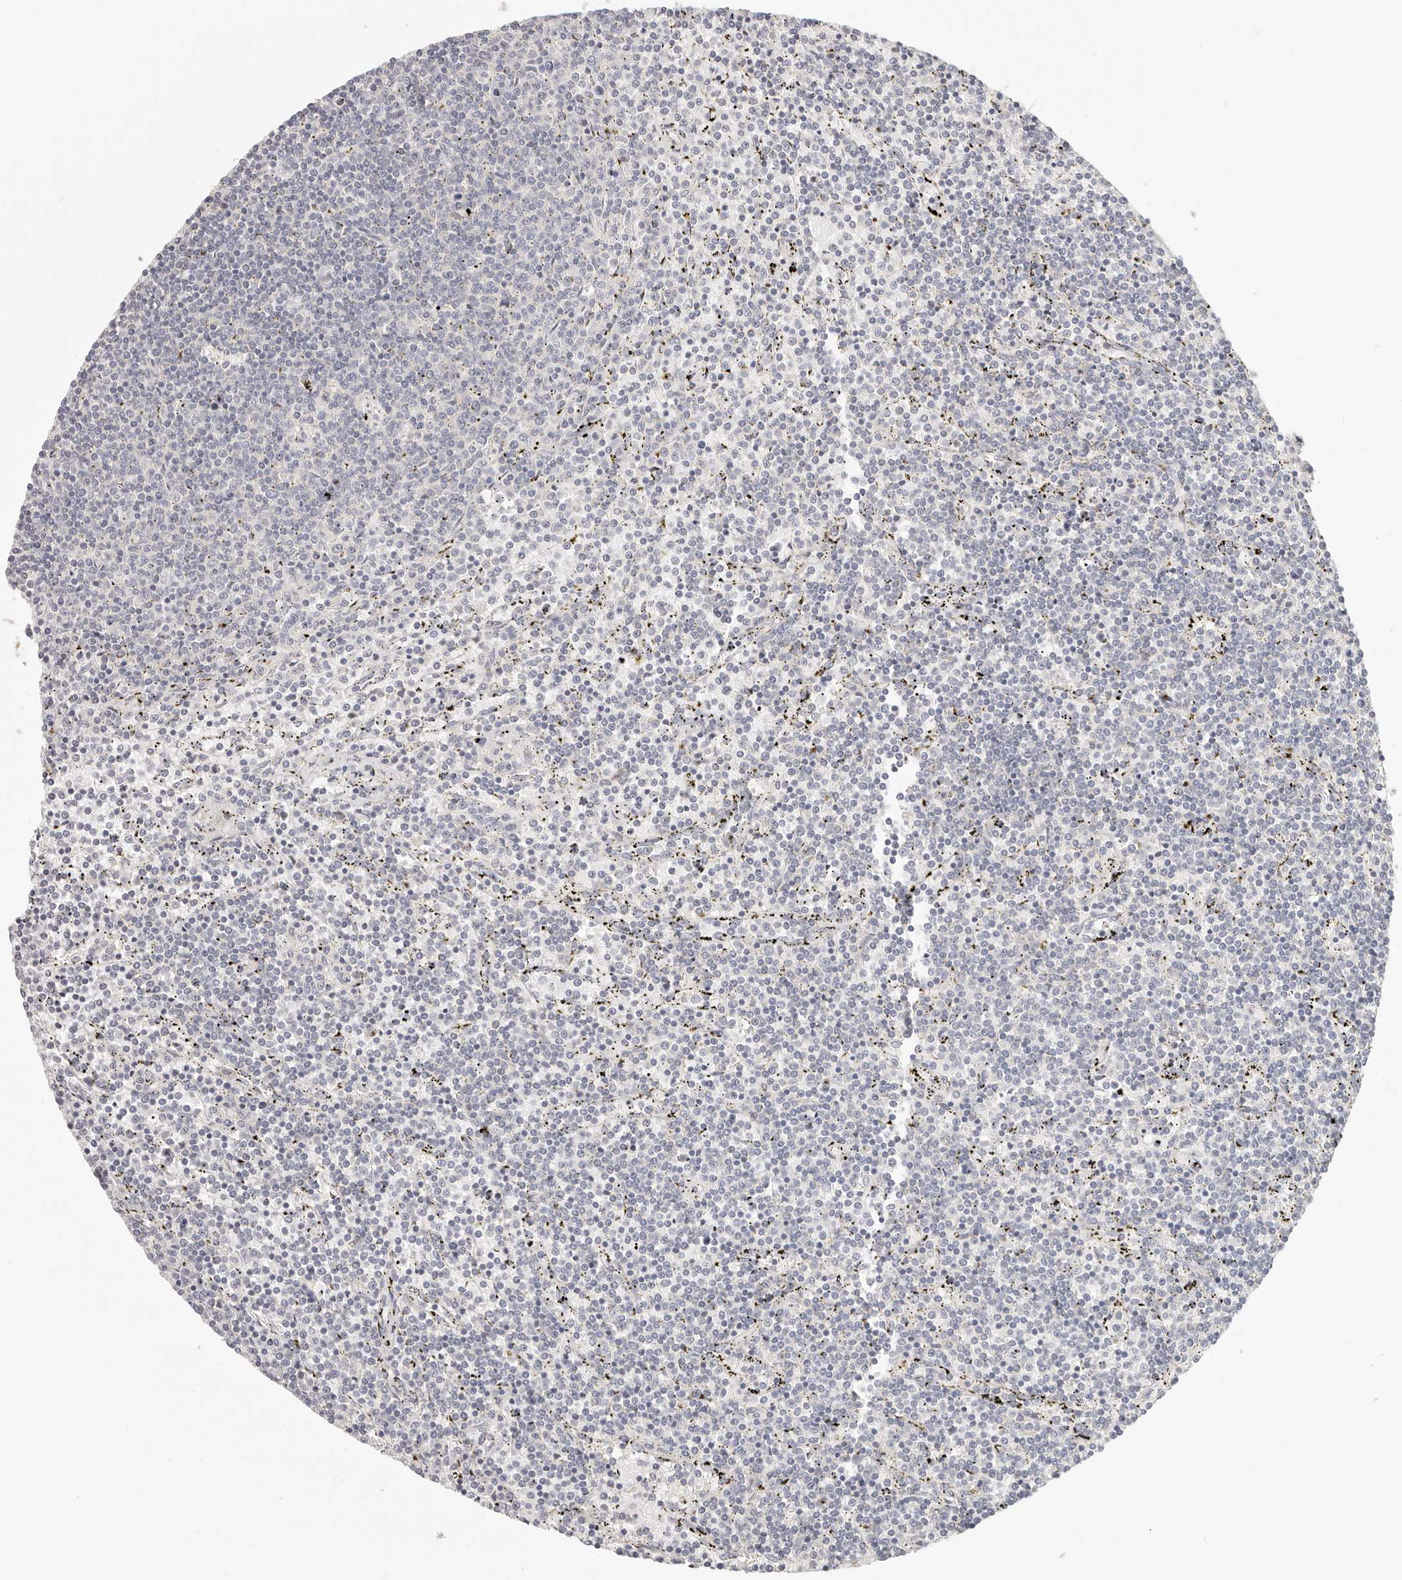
{"staining": {"intensity": "negative", "quantity": "none", "location": "none"}, "tissue": "lymphoma", "cell_type": "Tumor cells", "image_type": "cancer", "snomed": [{"axis": "morphology", "description": "Malignant lymphoma, non-Hodgkin's type, Low grade"}, {"axis": "topography", "description": "Spleen"}], "caption": "Human malignant lymphoma, non-Hodgkin's type (low-grade) stained for a protein using immunohistochemistry reveals no expression in tumor cells.", "gene": "DTNBP1", "patient": {"sex": "female", "age": 50}}